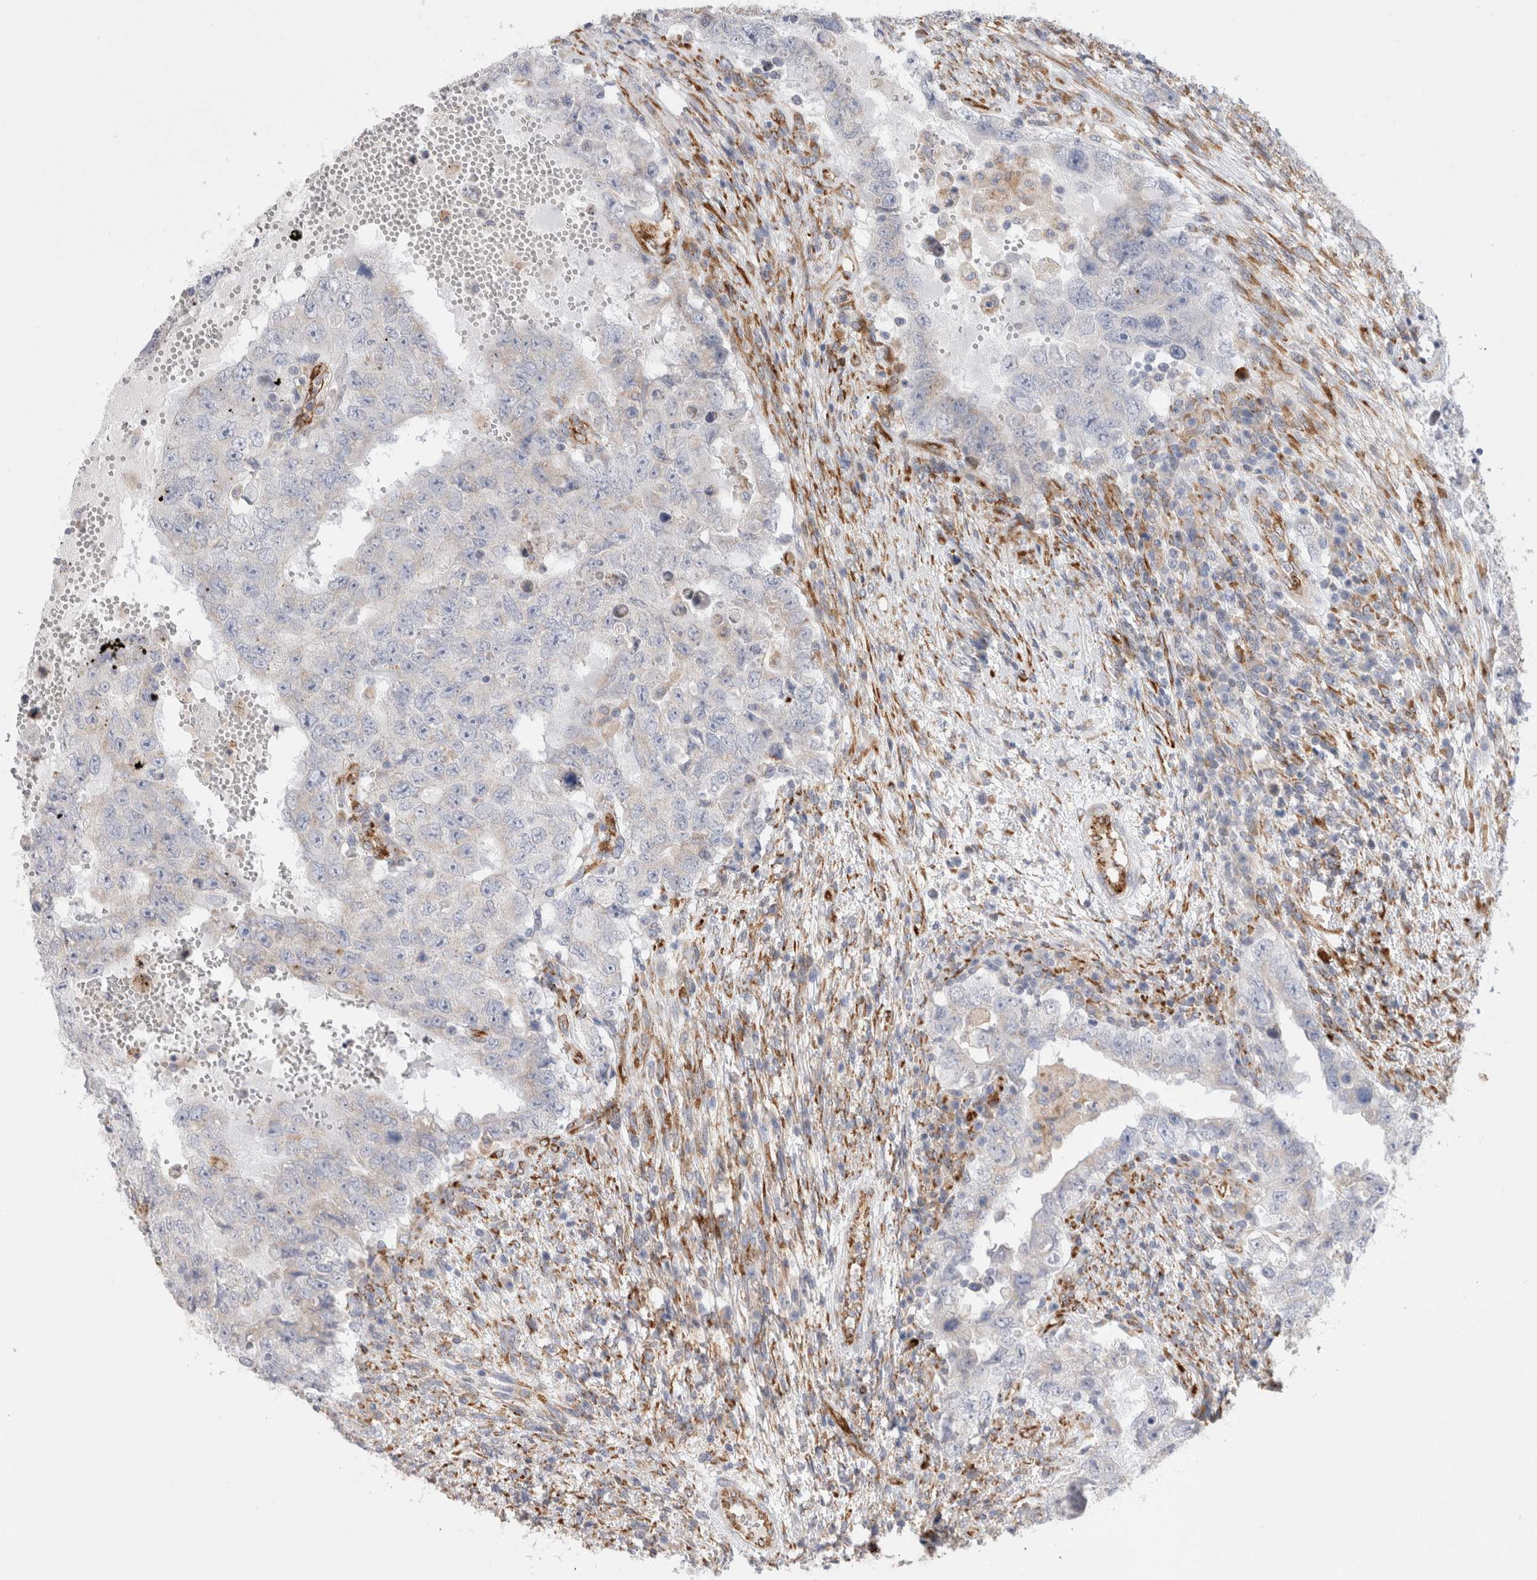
{"staining": {"intensity": "negative", "quantity": "none", "location": "none"}, "tissue": "testis cancer", "cell_type": "Tumor cells", "image_type": "cancer", "snomed": [{"axis": "morphology", "description": "Carcinoma, Embryonal, NOS"}, {"axis": "topography", "description": "Testis"}], "caption": "There is no significant expression in tumor cells of testis cancer (embryonal carcinoma).", "gene": "CNPY4", "patient": {"sex": "male", "age": 26}}